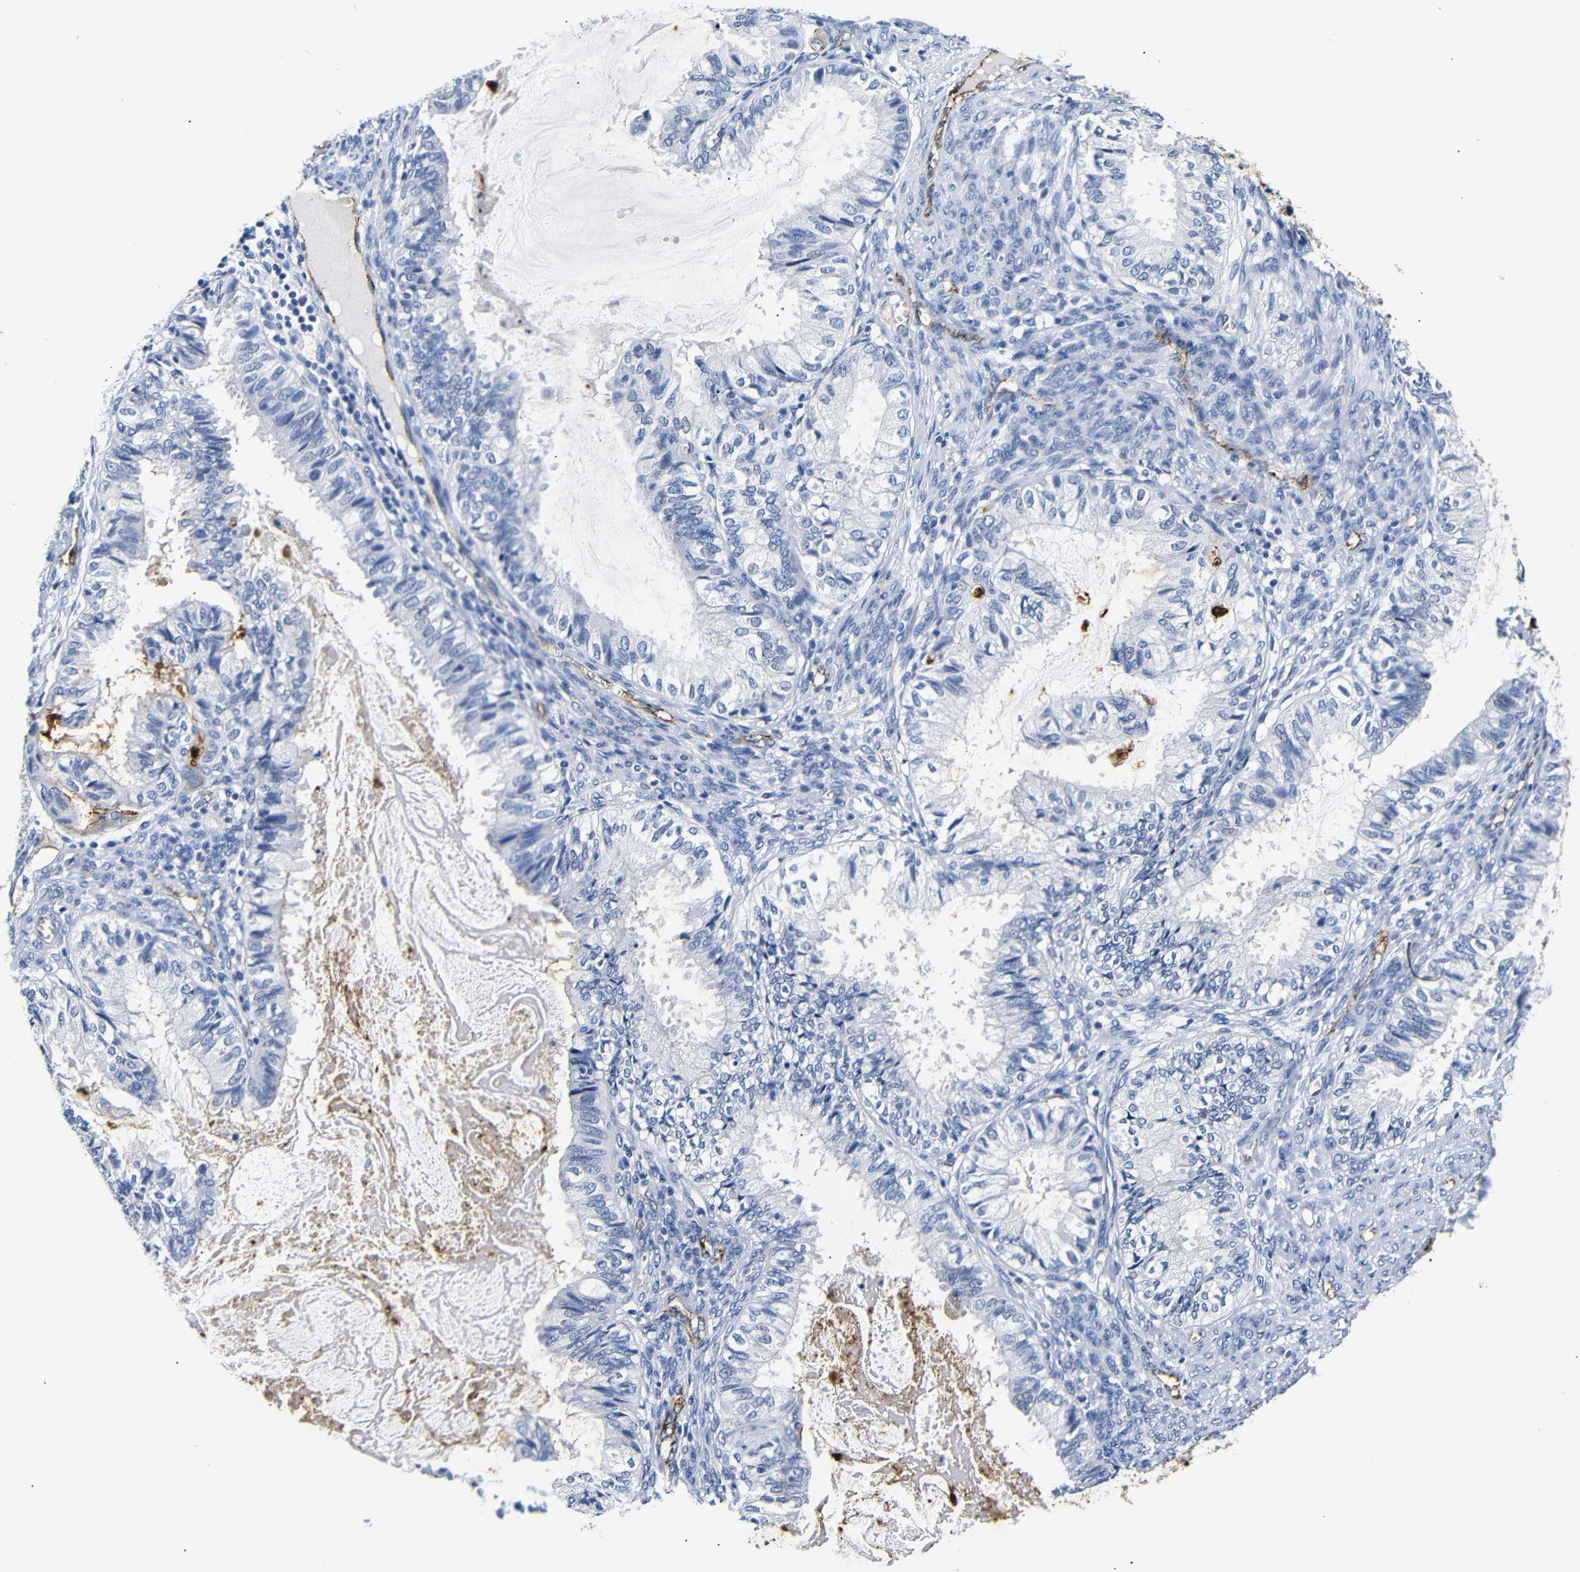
{"staining": {"intensity": "negative", "quantity": "none", "location": "none"}, "tissue": "cervical cancer", "cell_type": "Tumor cells", "image_type": "cancer", "snomed": [{"axis": "morphology", "description": "Normal tissue, NOS"}, {"axis": "morphology", "description": "Adenocarcinoma, NOS"}, {"axis": "topography", "description": "Cervix"}, {"axis": "topography", "description": "Endometrium"}], "caption": "Protein analysis of adenocarcinoma (cervical) exhibits no significant positivity in tumor cells.", "gene": "MUC4", "patient": {"sex": "female", "age": 86}}